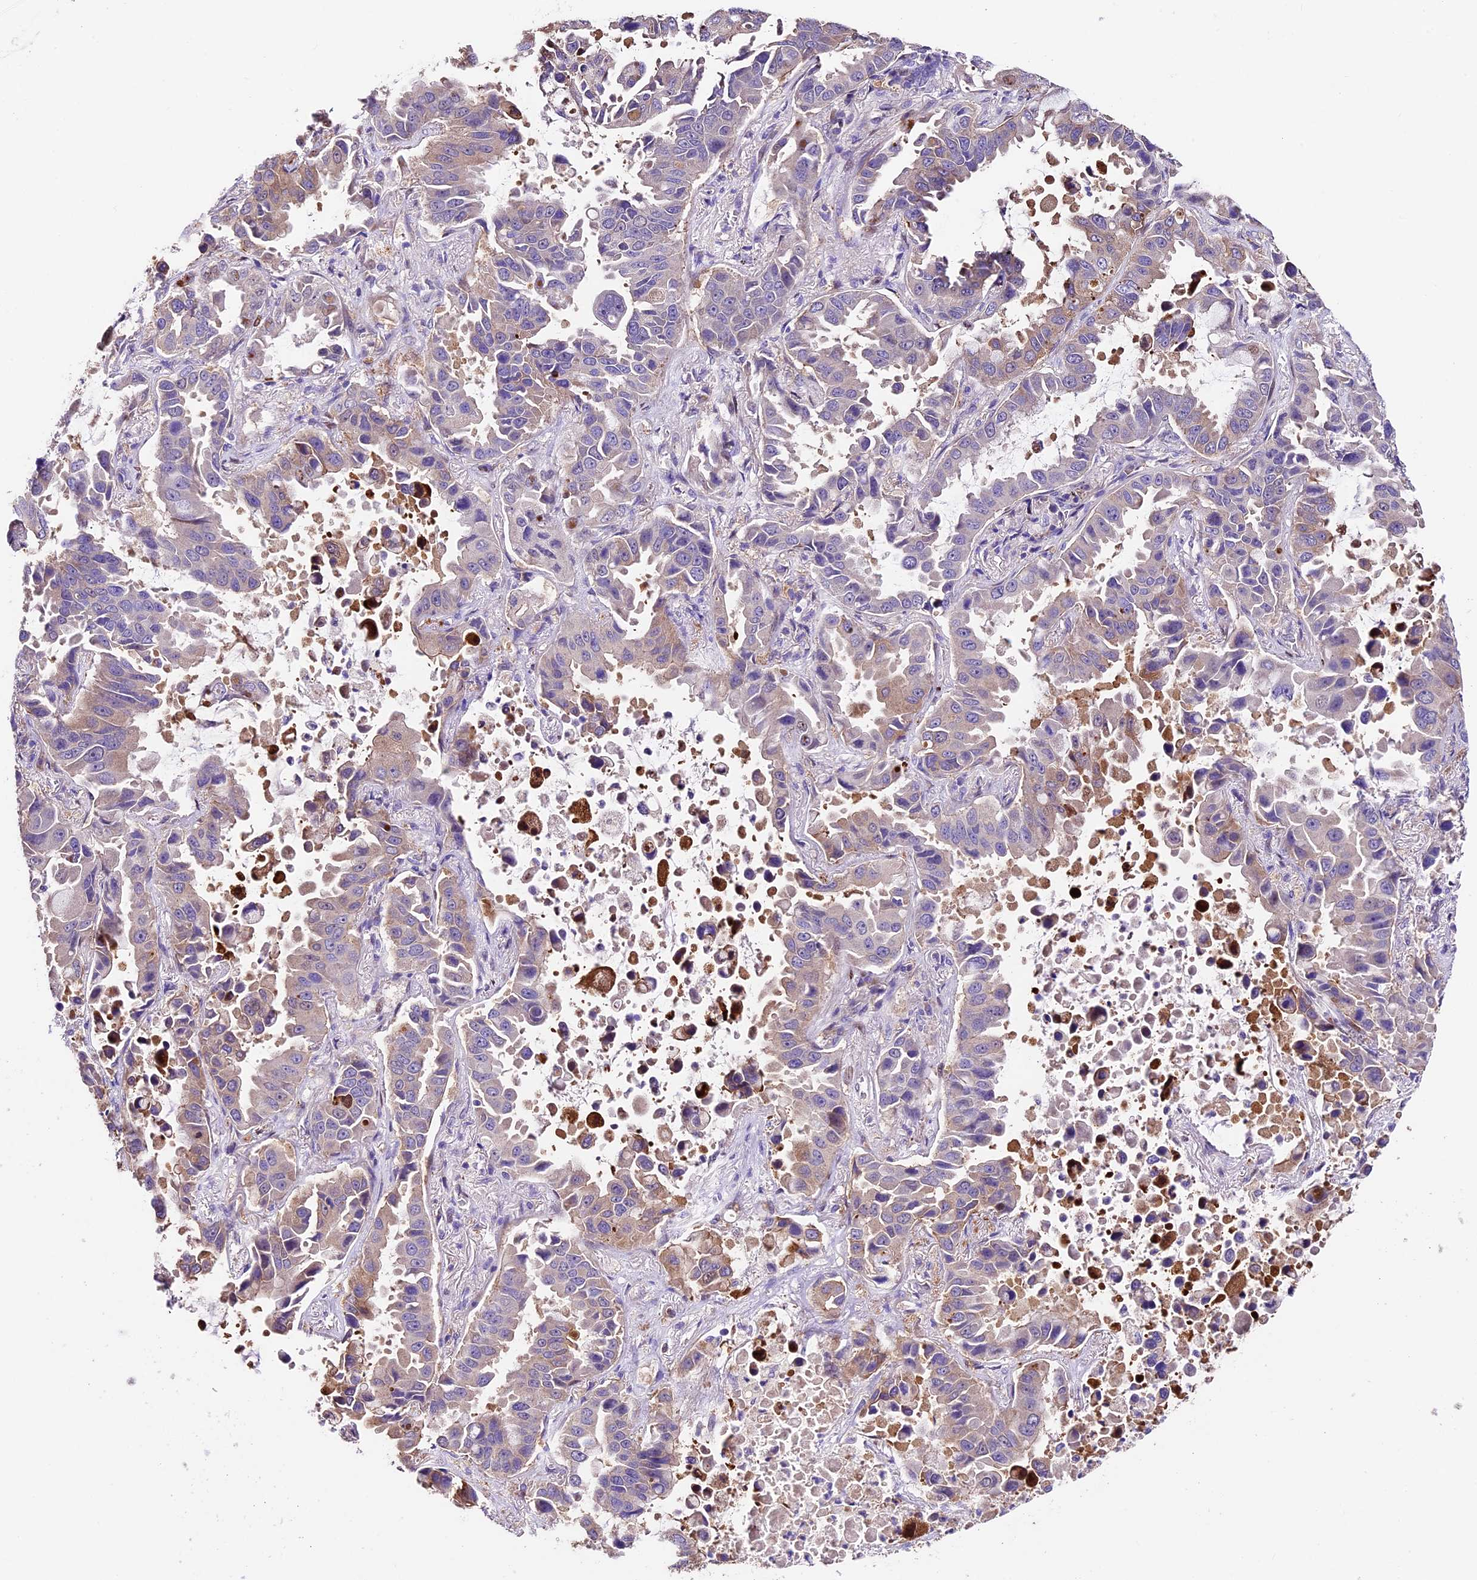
{"staining": {"intensity": "moderate", "quantity": "<25%", "location": "cytoplasmic/membranous,nuclear"}, "tissue": "lung cancer", "cell_type": "Tumor cells", "image_type": "cancer", "snomed": [{"axis": "morphology", "description": "Adenocarcinoma, NOS"}, {"axis": "topography", "description": "Lung"}], "caption": "Lung cancer (adenocarcinoma) stained with a brown dye demonstrates moderate cytoplasmic/membranous and nuclear positive positivity in approximately <25% of tumor cells.", "gene": "SBNO2", "patient": {"sex": "male", "age": 64}}